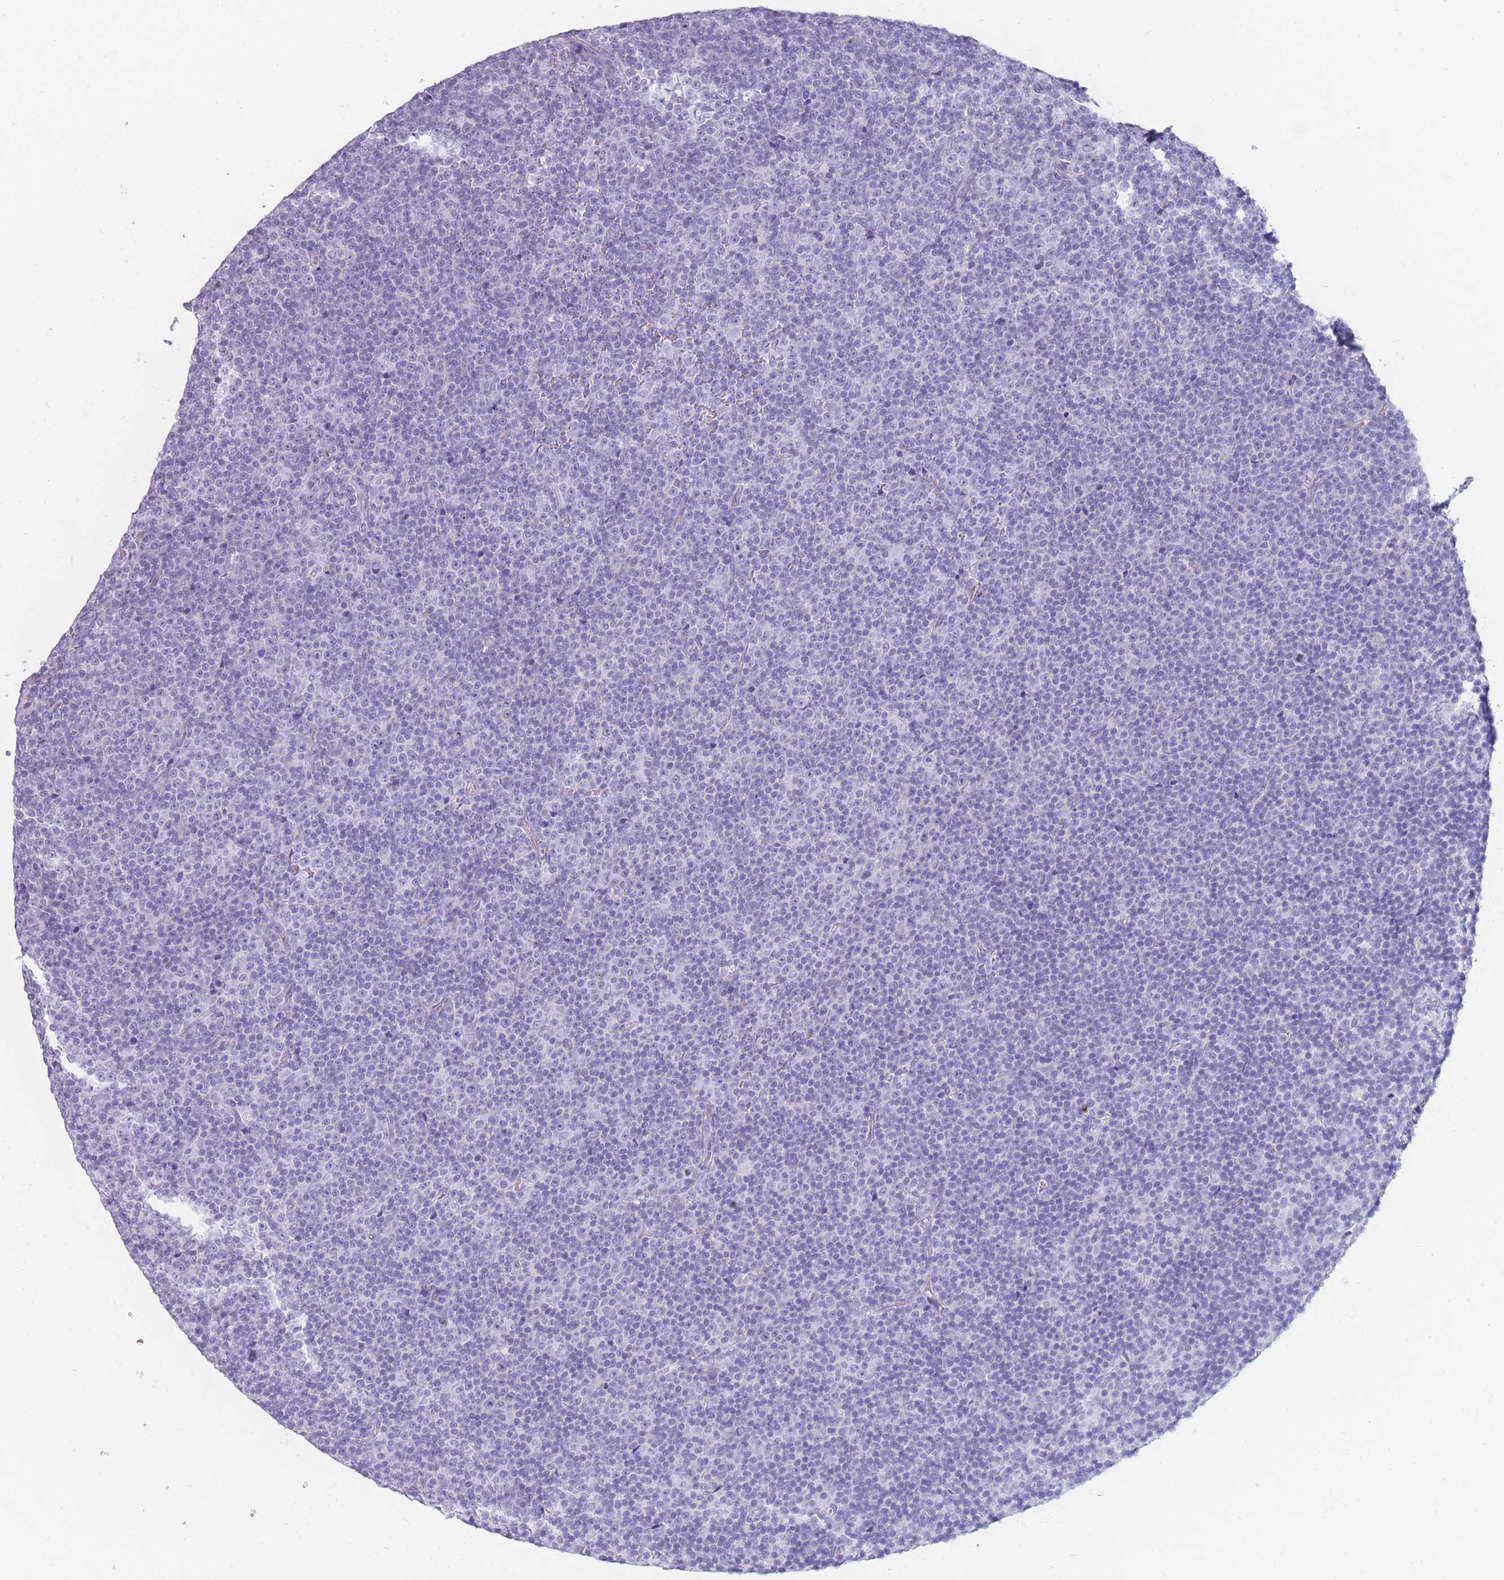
{"staining": {"intensity": "negative", "quantity": "none", "location": "none"}, "tissue": "lymphoma", "cell_type": "Tumor cells", "image_type": "cancer", "snomed": [{"axis": "morphology", "description": "Malignant lymphoma, non-Hodgkin's type, Low grade"}, {"axis": "topography", "description": "Lymph node"}], "caption": "Tumor cells show no significant protein expression in low-grade malignant lymphoma, non-Hodgkin's type. The staining was performed using DAB to visualize the protein expression in brown, while the nuclei were stained in blue with hematoxylin (Magnification: 20x).", "gene": "TNFSF11", "patient": {"sex": "female", "age": 67}}